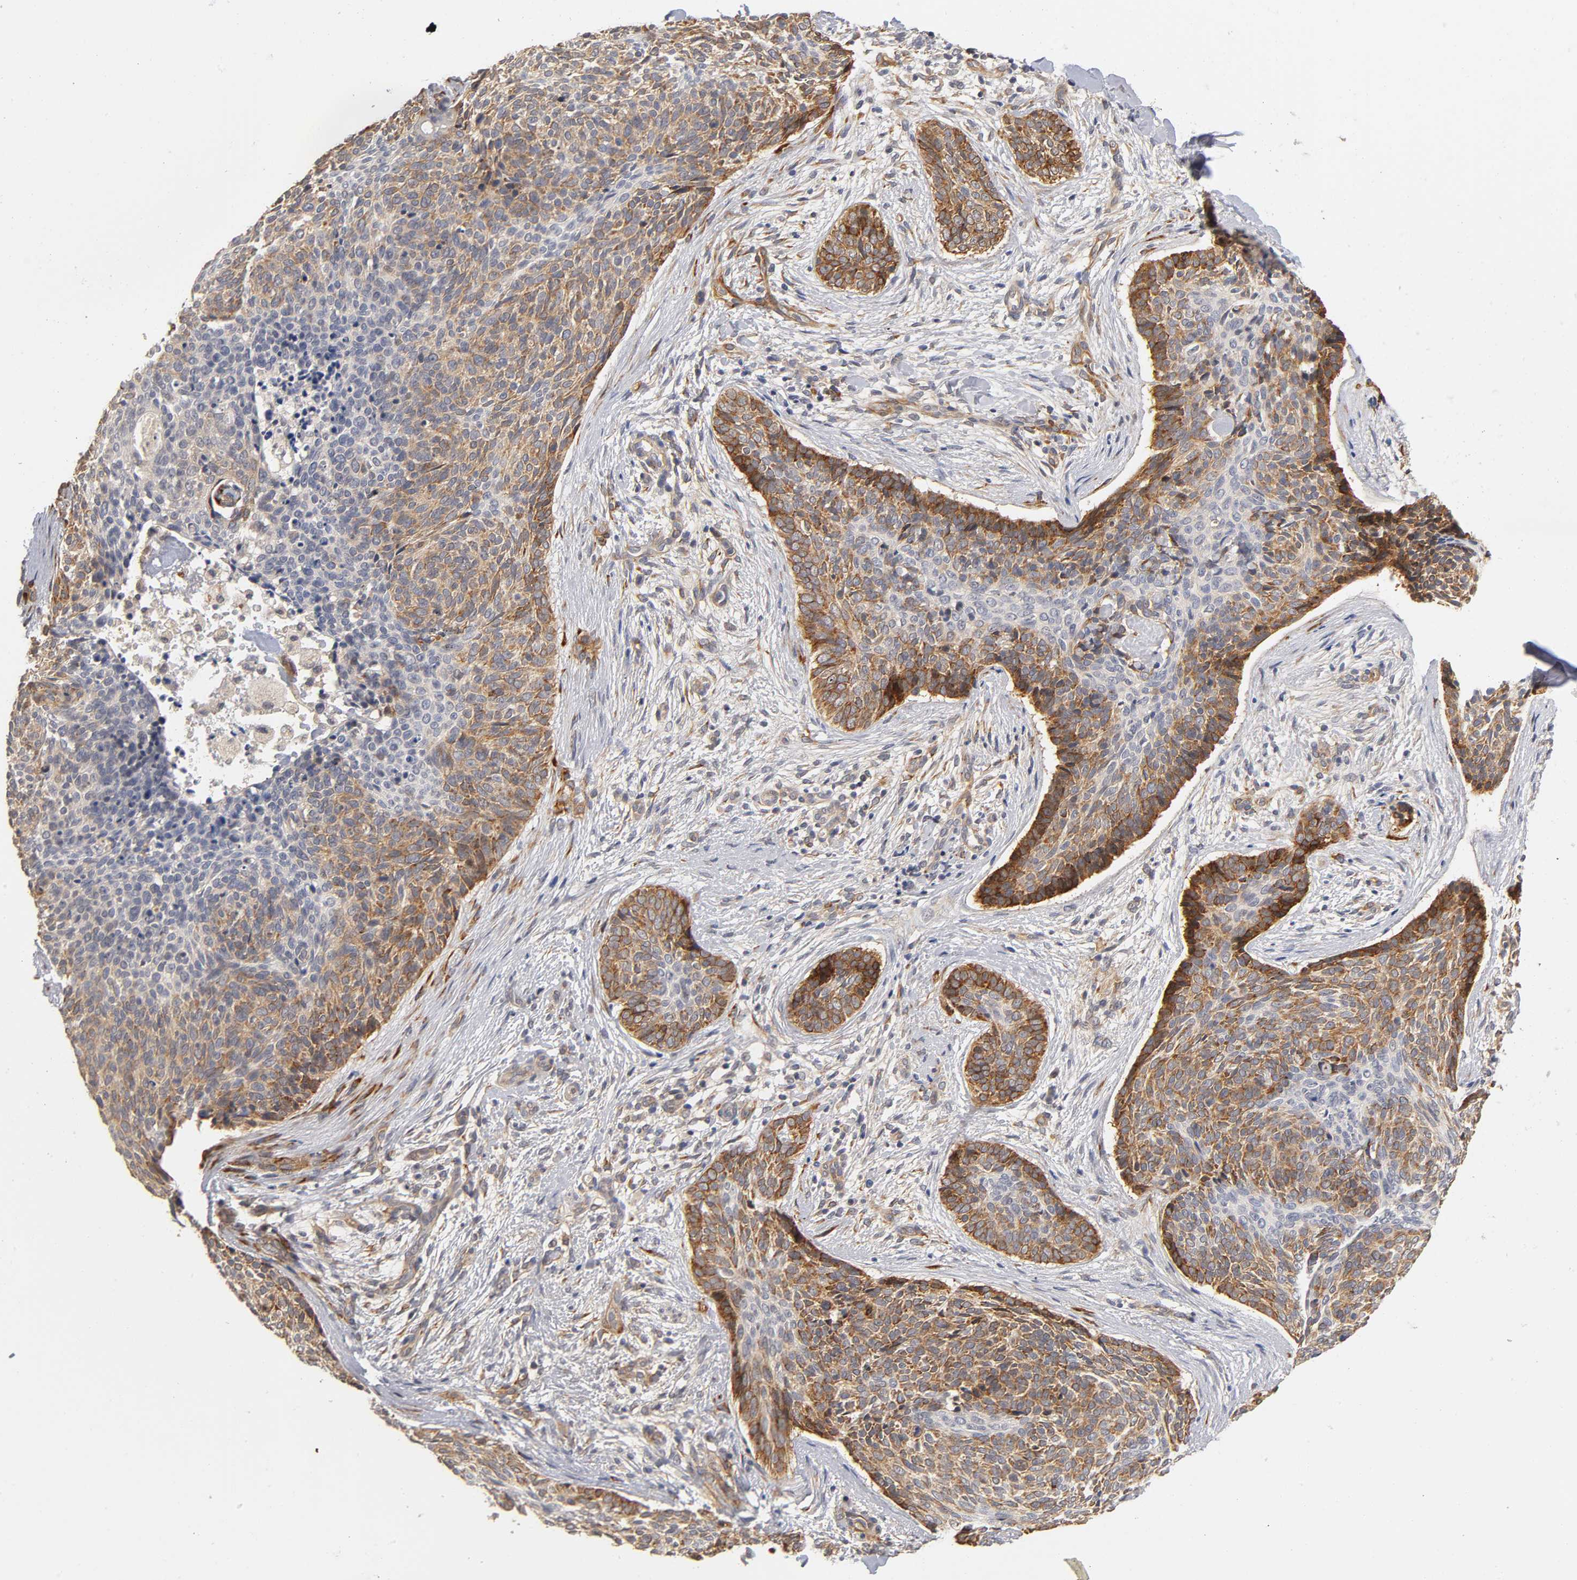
{"staining": {"intensity": "strong", "quantity": "25%-75%", "location": "cytoplasmic/membranous"}, "tissue": "skin cancer", "cell_type": "Tumor cells", "image_type": "cancer", "snomed": [{"axis": "morphology", "description": "Normal tissue, NOS"}, {"axis": "morphology", "description": "Basal cell carcinoma"}, {"axis": "topography", "description": "Skin"}], "caption": "Immunohistochemistry (IHC) micrograph of basal cell carcinoma (skin) stained for a protein (brown), which shows high levels of strong cytoplasmic/membranous staining in about 25%-75% of tumor cells.", "gene": "LAMB1", "patient": {"sex": "female", "age": 57}}